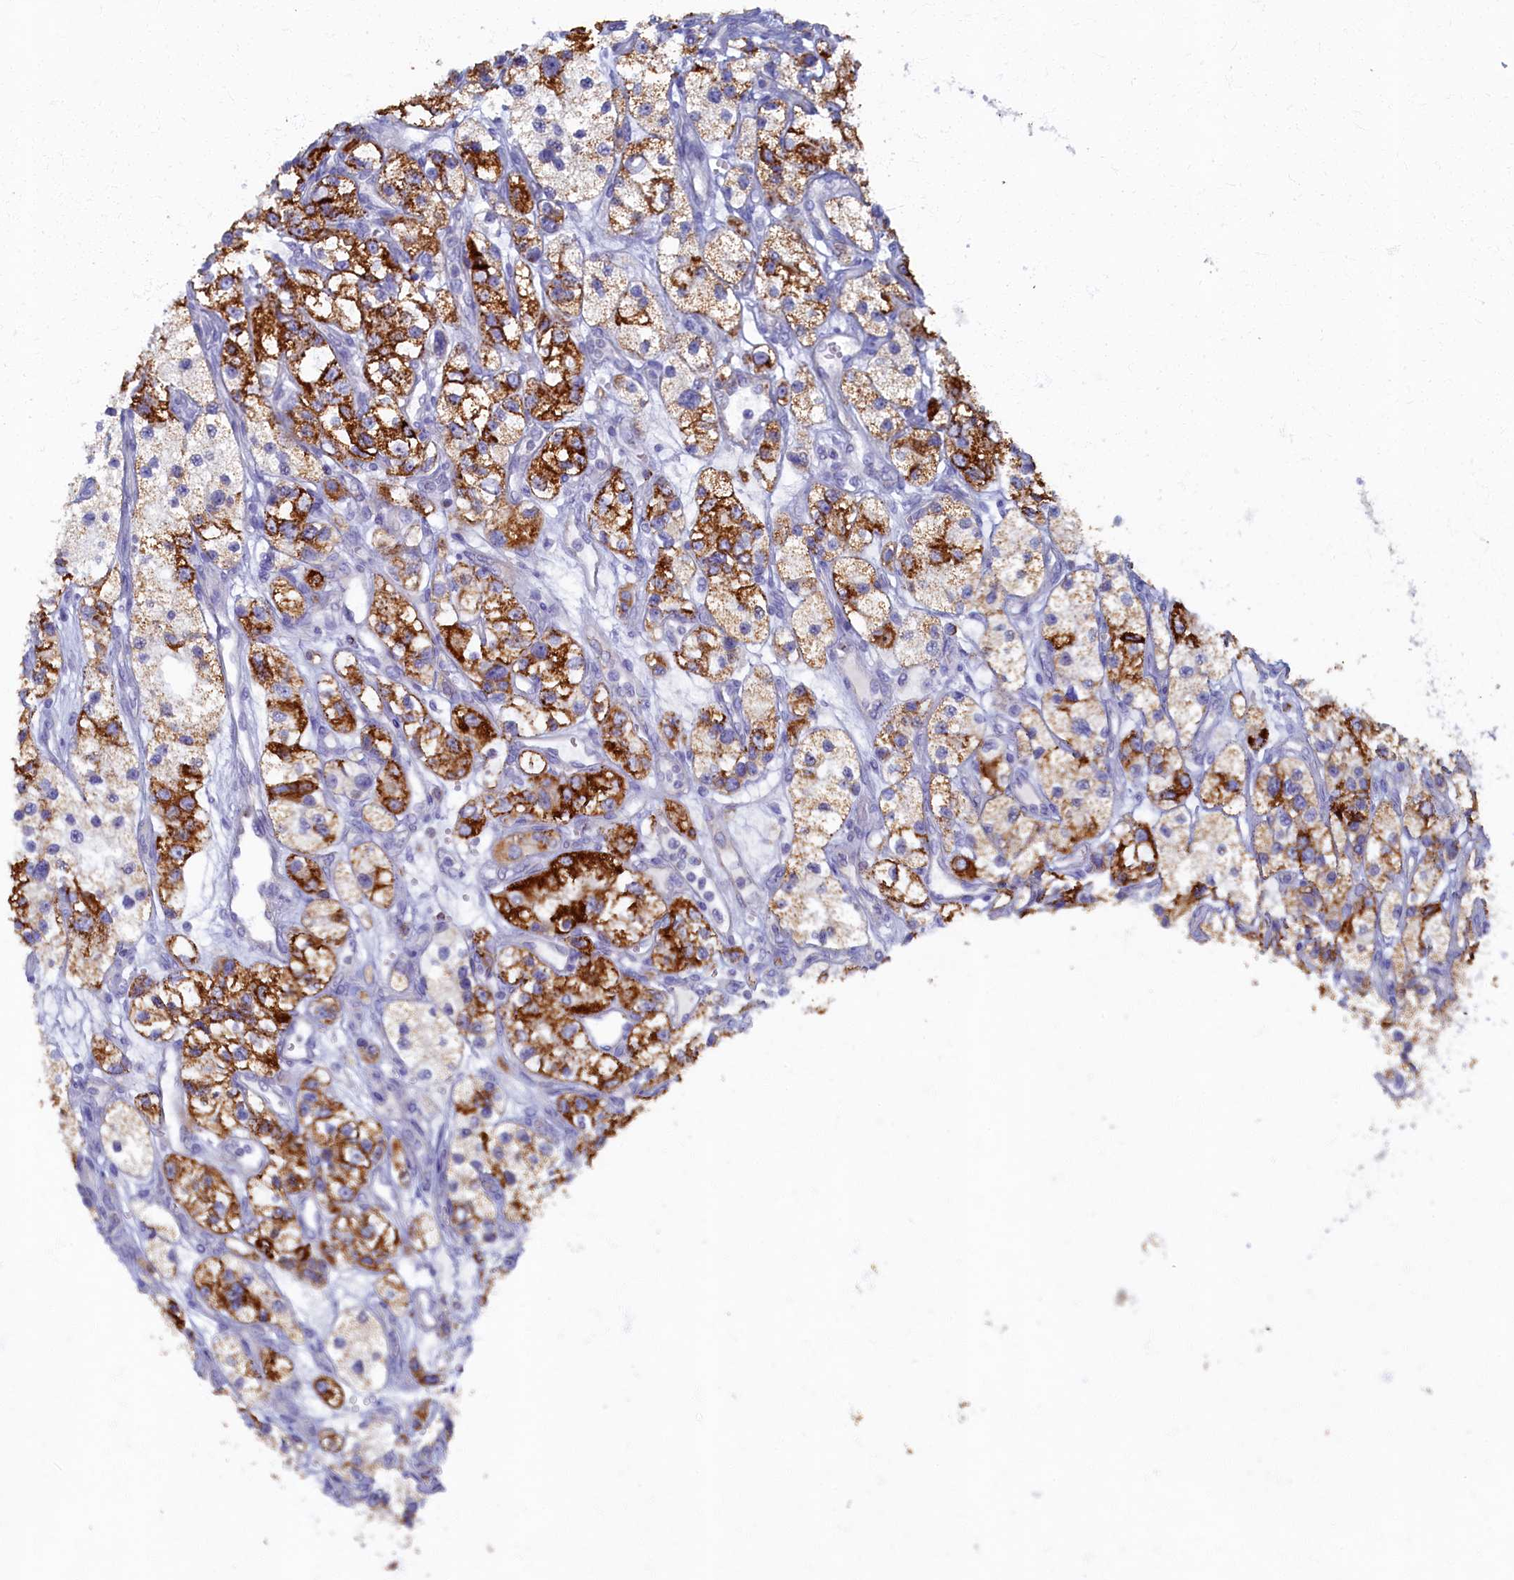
{"staining": {"intensity": "strong", "quantity": "25%-75%", "location": "cytoplasmic/membranous"}, "tissue": "renal cancer", "cell_type": "Tumor cells", "image_type": "cancer", "snomed": [{"axis": "morphology", "description": "Adenocarcinoma, NOS"}, {"axis": "topography", "description": "Kidney"}], "caption": "IHC (DAB (3,3'-diaminobenzidine)) staining of adenocarcinoma (renal) exhibits strong cytoplasmic/membranous protein expression in about 25%-75% of tumor cells.", "gene": "OCIAD2", "patient": {"sex": "female", "age": 57}}